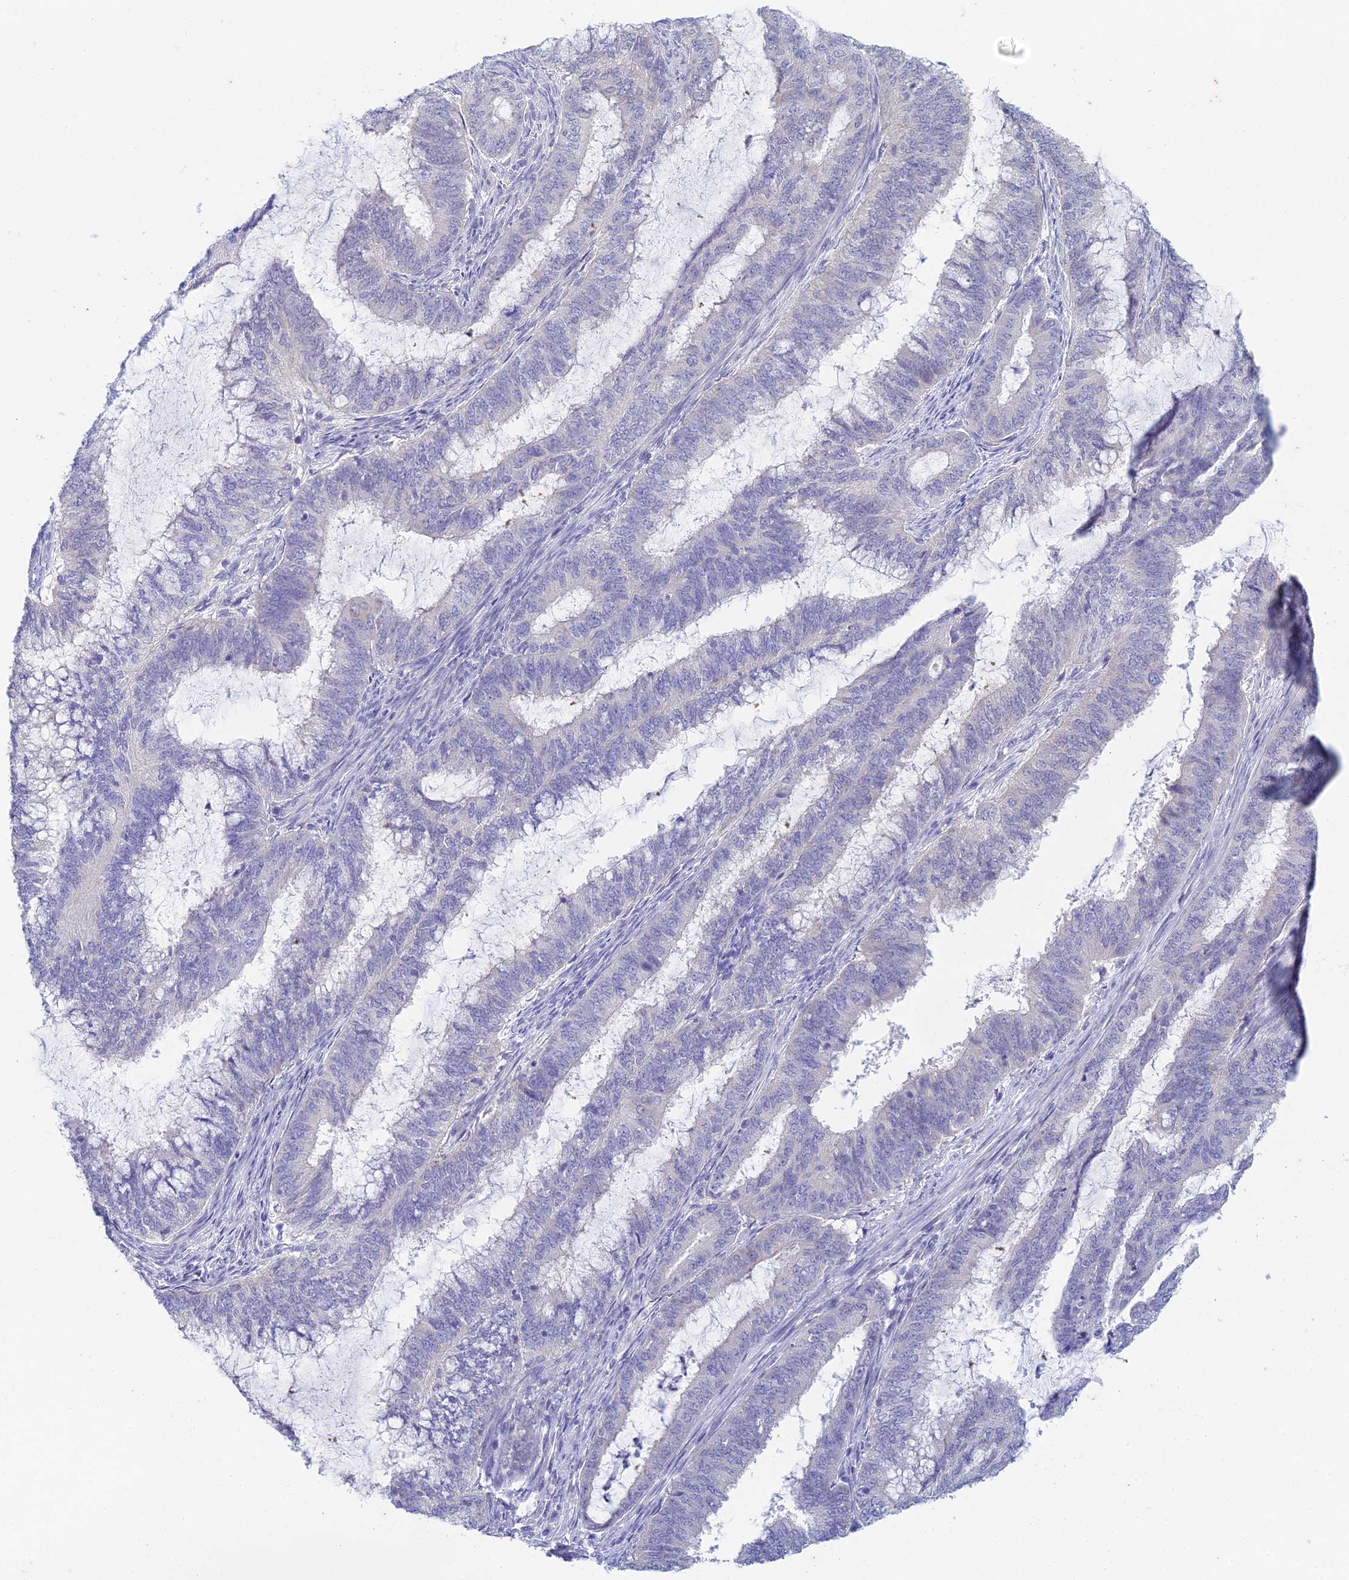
{"staining": {"intensity": "negative", "quantity": "none", "location": "none"}, "tissue": "endometrial cancer", "cell_type": "Tumor cells", "image_type": "cancer", "snomed": [{"axis": "morphology", "description": "Adenocarcinoma, NOS"}, {"axis": "topography", "description": "Endometrium"}], "caption": "The image reveals no significant staining in tumor cells of endometrial cancer (adenocarcinoma). Nuclei are stained in blue.", "gene": "EEF2KMT", "patient": {"sex": "female", "age": 51}}